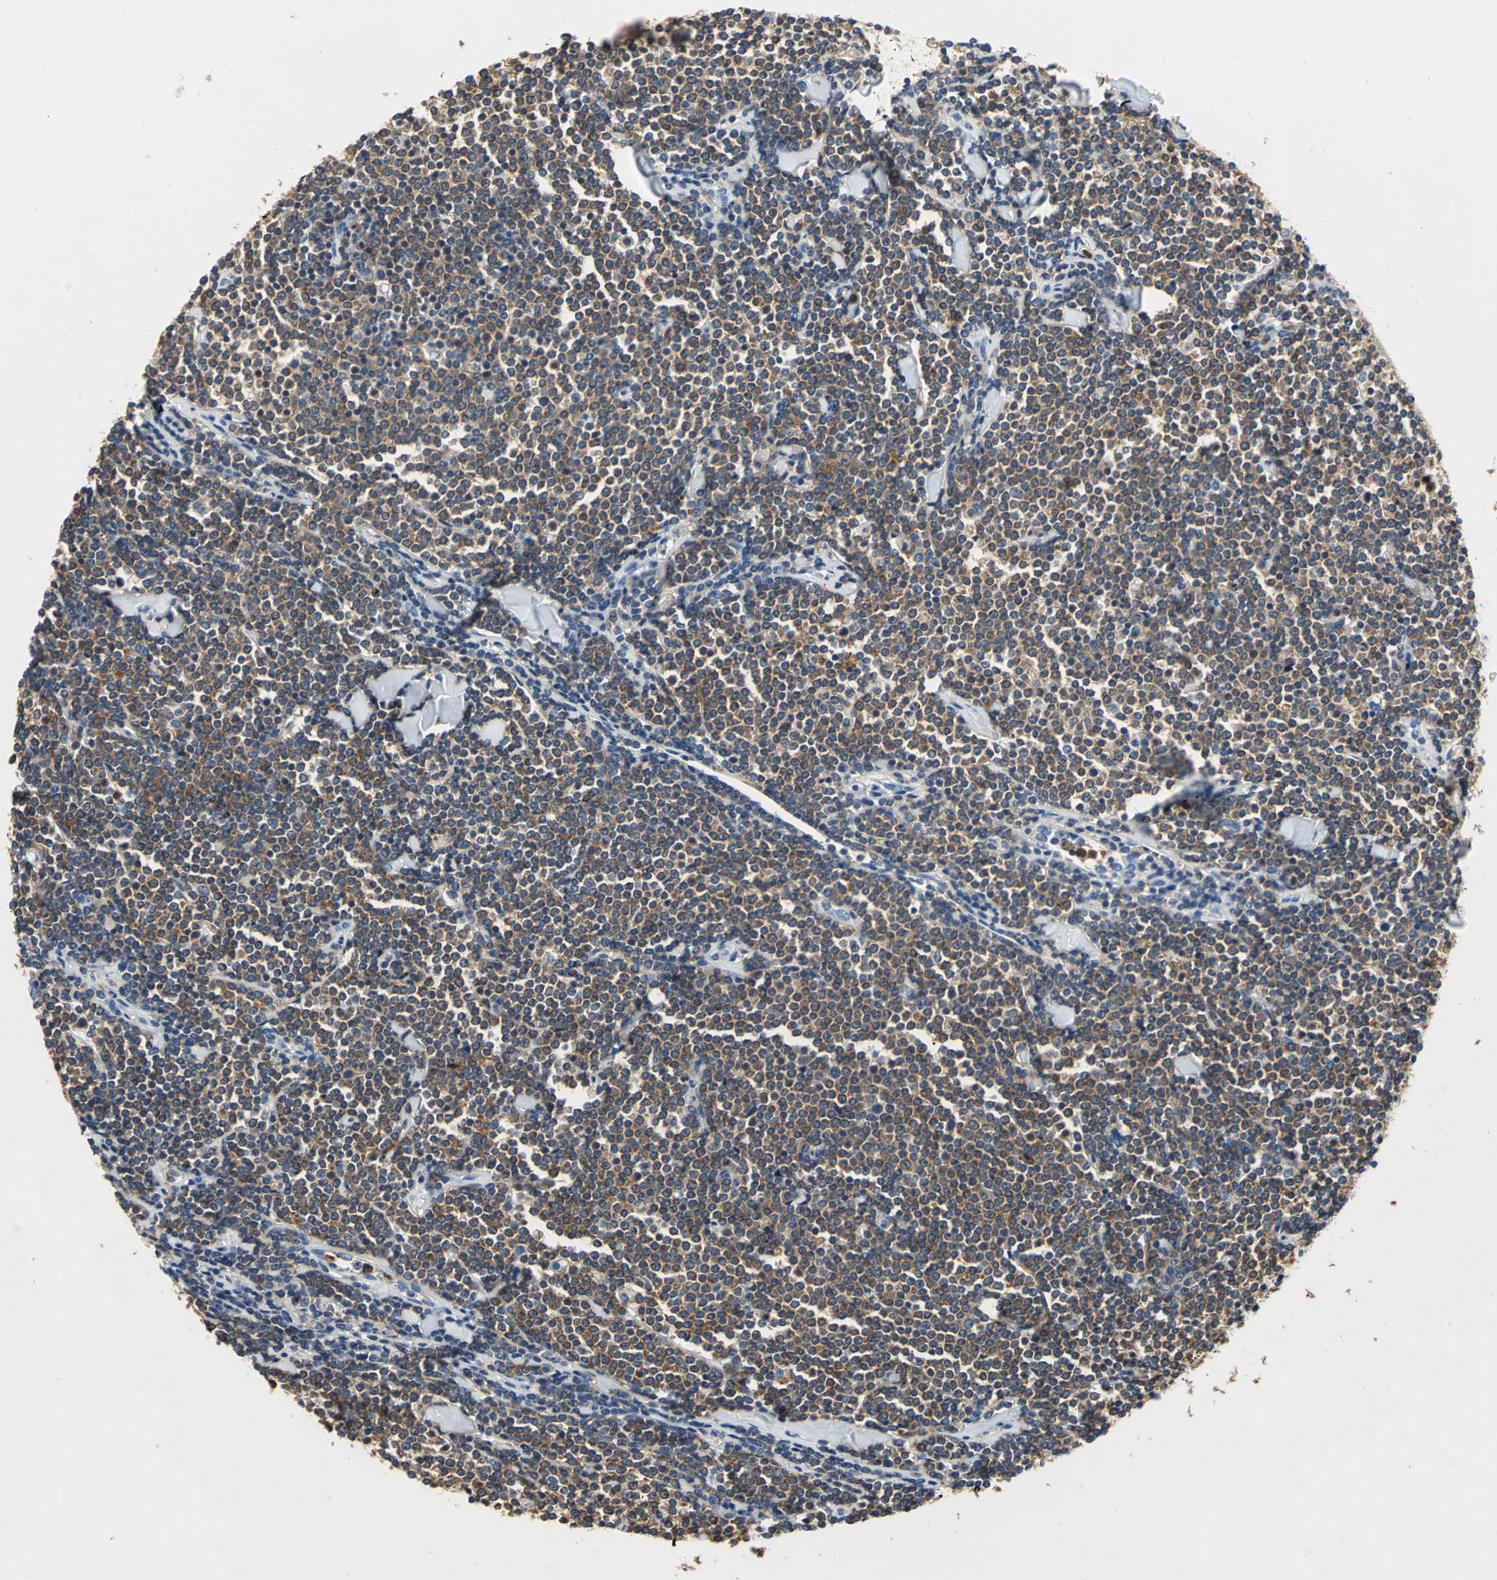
{"staining": {"intensity": "strong", "quantity": ">75%", "location": "cytoplasmic/membranous"}, "tissue": "lymphoma", "cell_type": "Tumor cells", "image_type": "cancer", "snomed": [{"axis": "morphology", "description": "Malignant lymphoma, non-Hodgkin's type, Low grade"}, {"axis": "topography", "description": "Soft tissue"}], "caption": "DAB immunohistochemical staining of malignant lymphoma, non-Hodgkin's type (low-grade) reveals strong cytoplasmic/membranous protein staining in approximately >75% of tumor cells.", "gene": "SEPTIN6", "patient": {"sex": "male", "age": 92}}